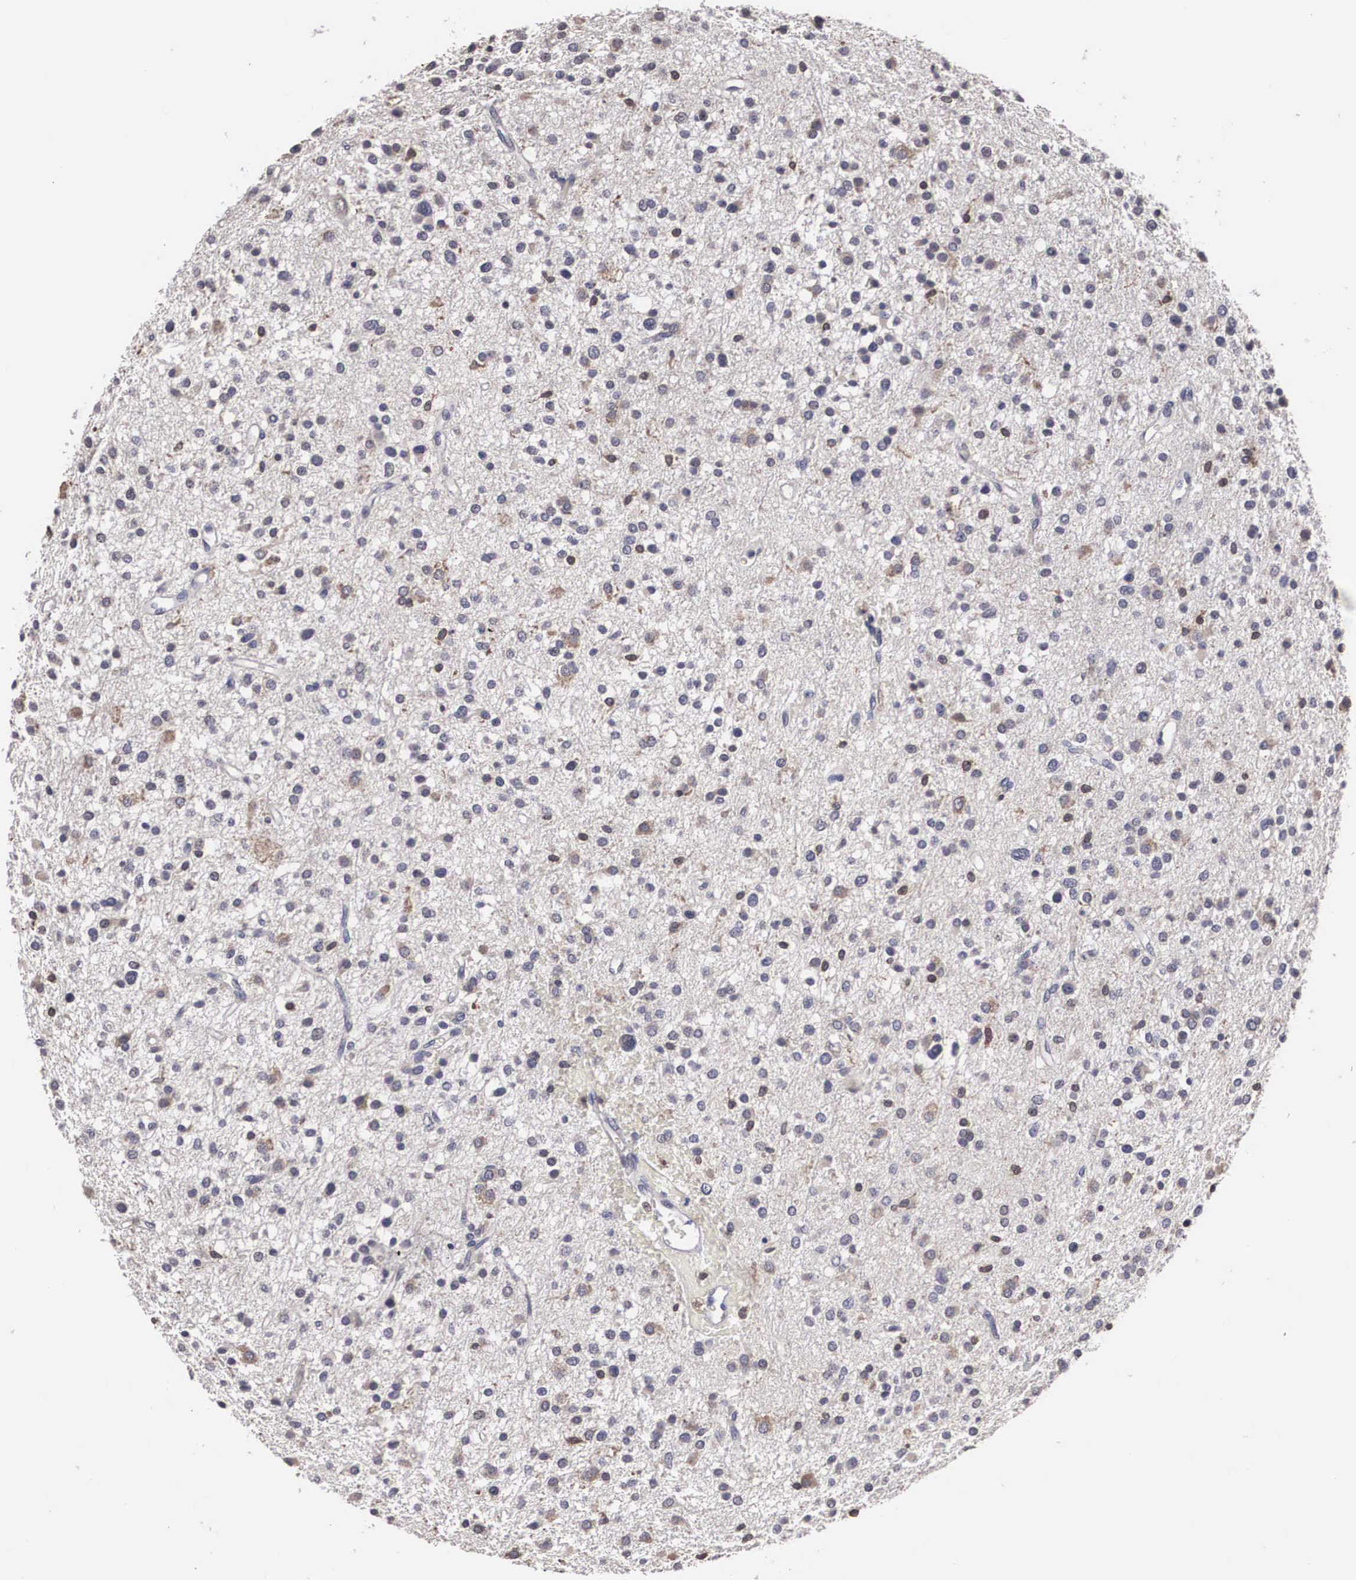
{"staining": {"intensity": "negative", "quantity": "none", "location": "none"}, "tissue": "glioma", "cell_type": "Tumor cells", "image_type": "cancer", "snomed": [{"axis": "morphology", "description": "Glioma, malignant, Low grade"}, {"axis": "topography", "description": "Brain"}], "caption": "IHC micrograph of human glioma stained for a protein (brown), which demonstrates no expression in tumor cells.", "gene": "HMOX1", "patient": {"sex": "female", "age": 36}}